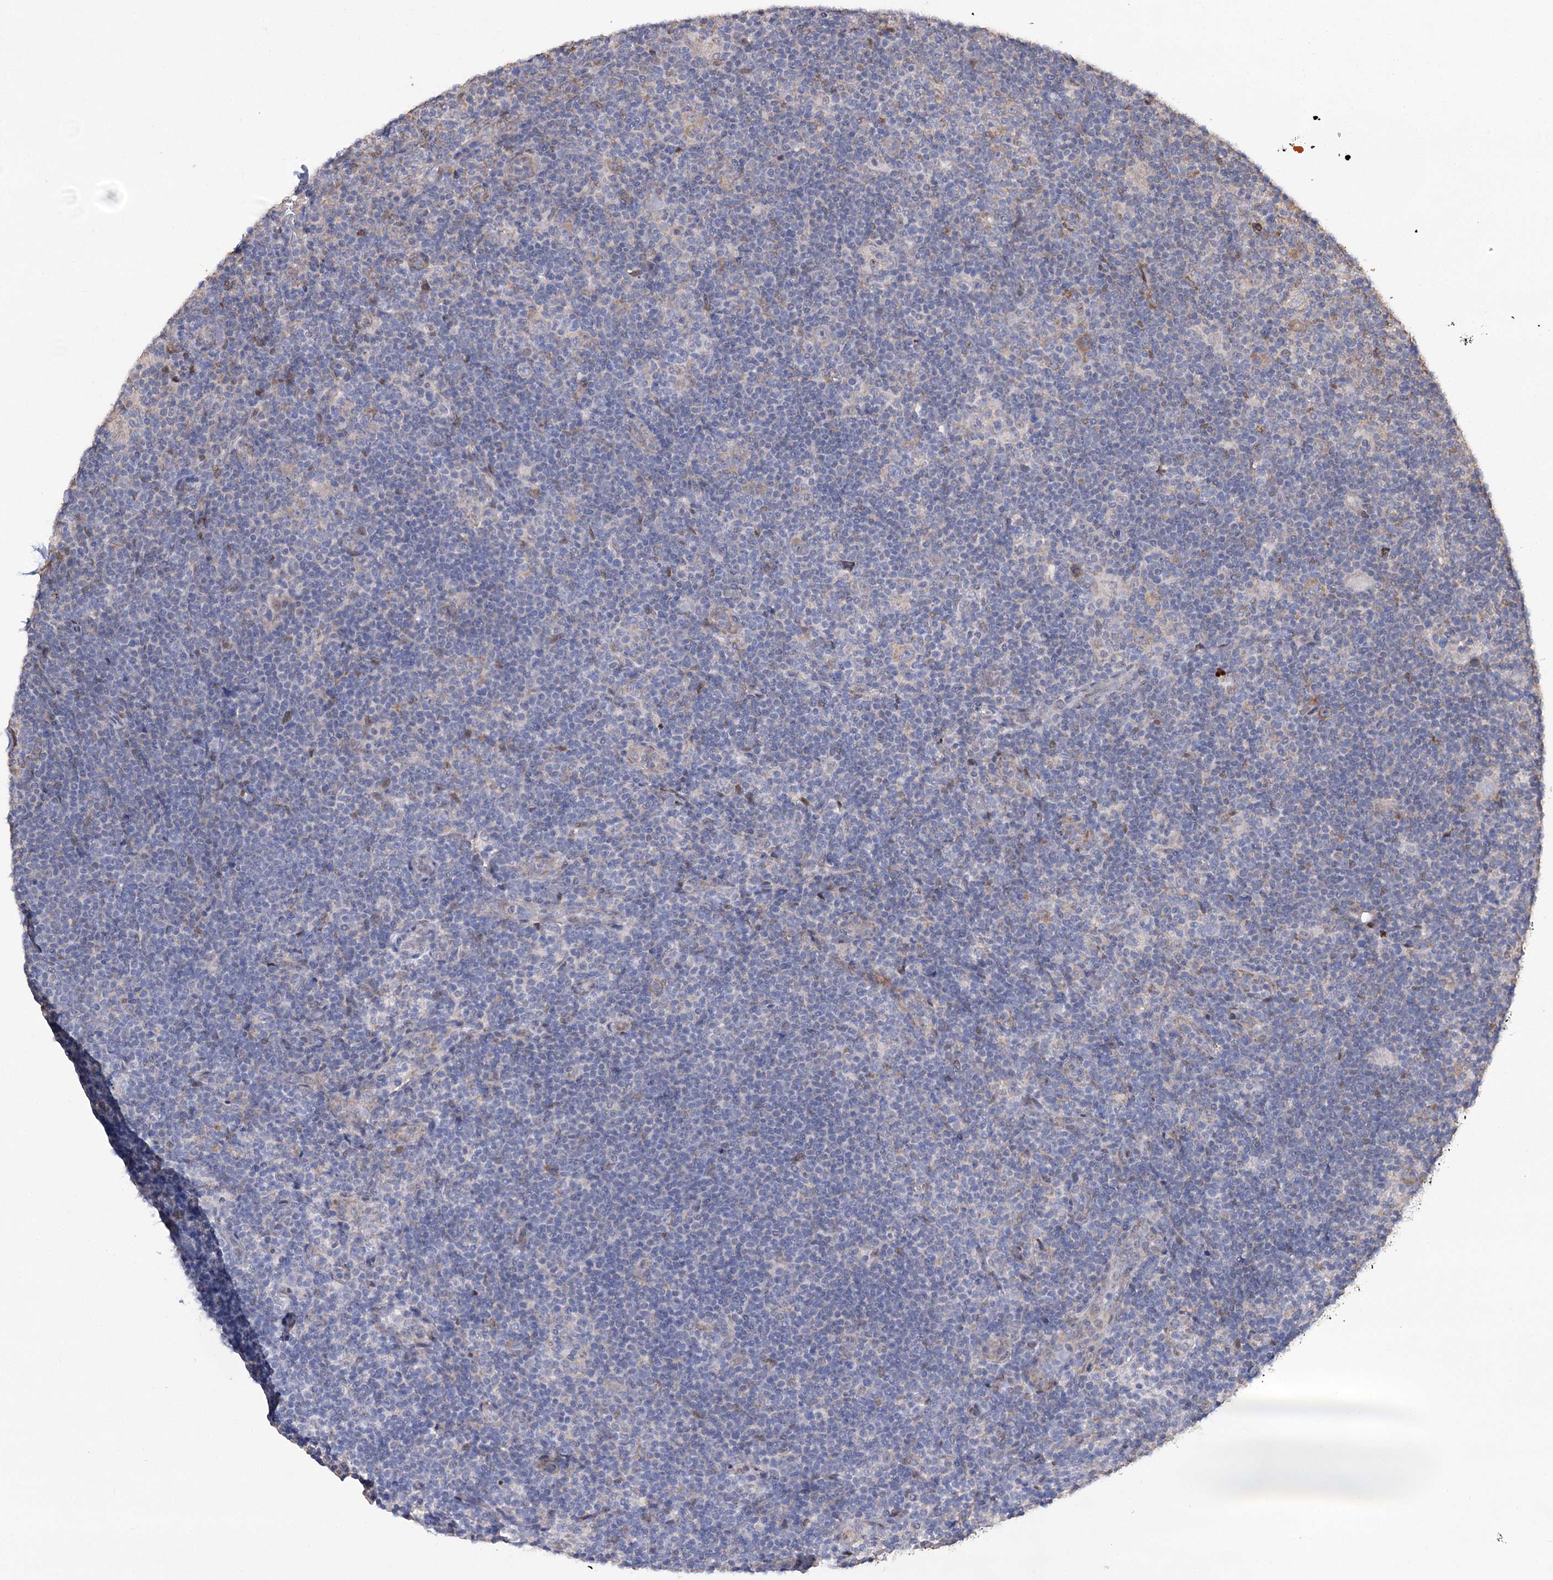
{"staining": {"intensity": "negative", "quantity": "none", "location": "none"}, "tissue": "lymphoma", "cell_type": "Tumor cells", "image_type": "cancer", "snomed": [{"axis": "morphology", "description": "Hodgkin's disease, NOS"}, {"axis": "topography", "description": "Lymph node"}], "caption": "DAB immunohistochemical staining of human lymphoma reveals no significant staining in tumor cells.", "gene": "NFU1", "patient": {"sex": "female", "age": 57}}